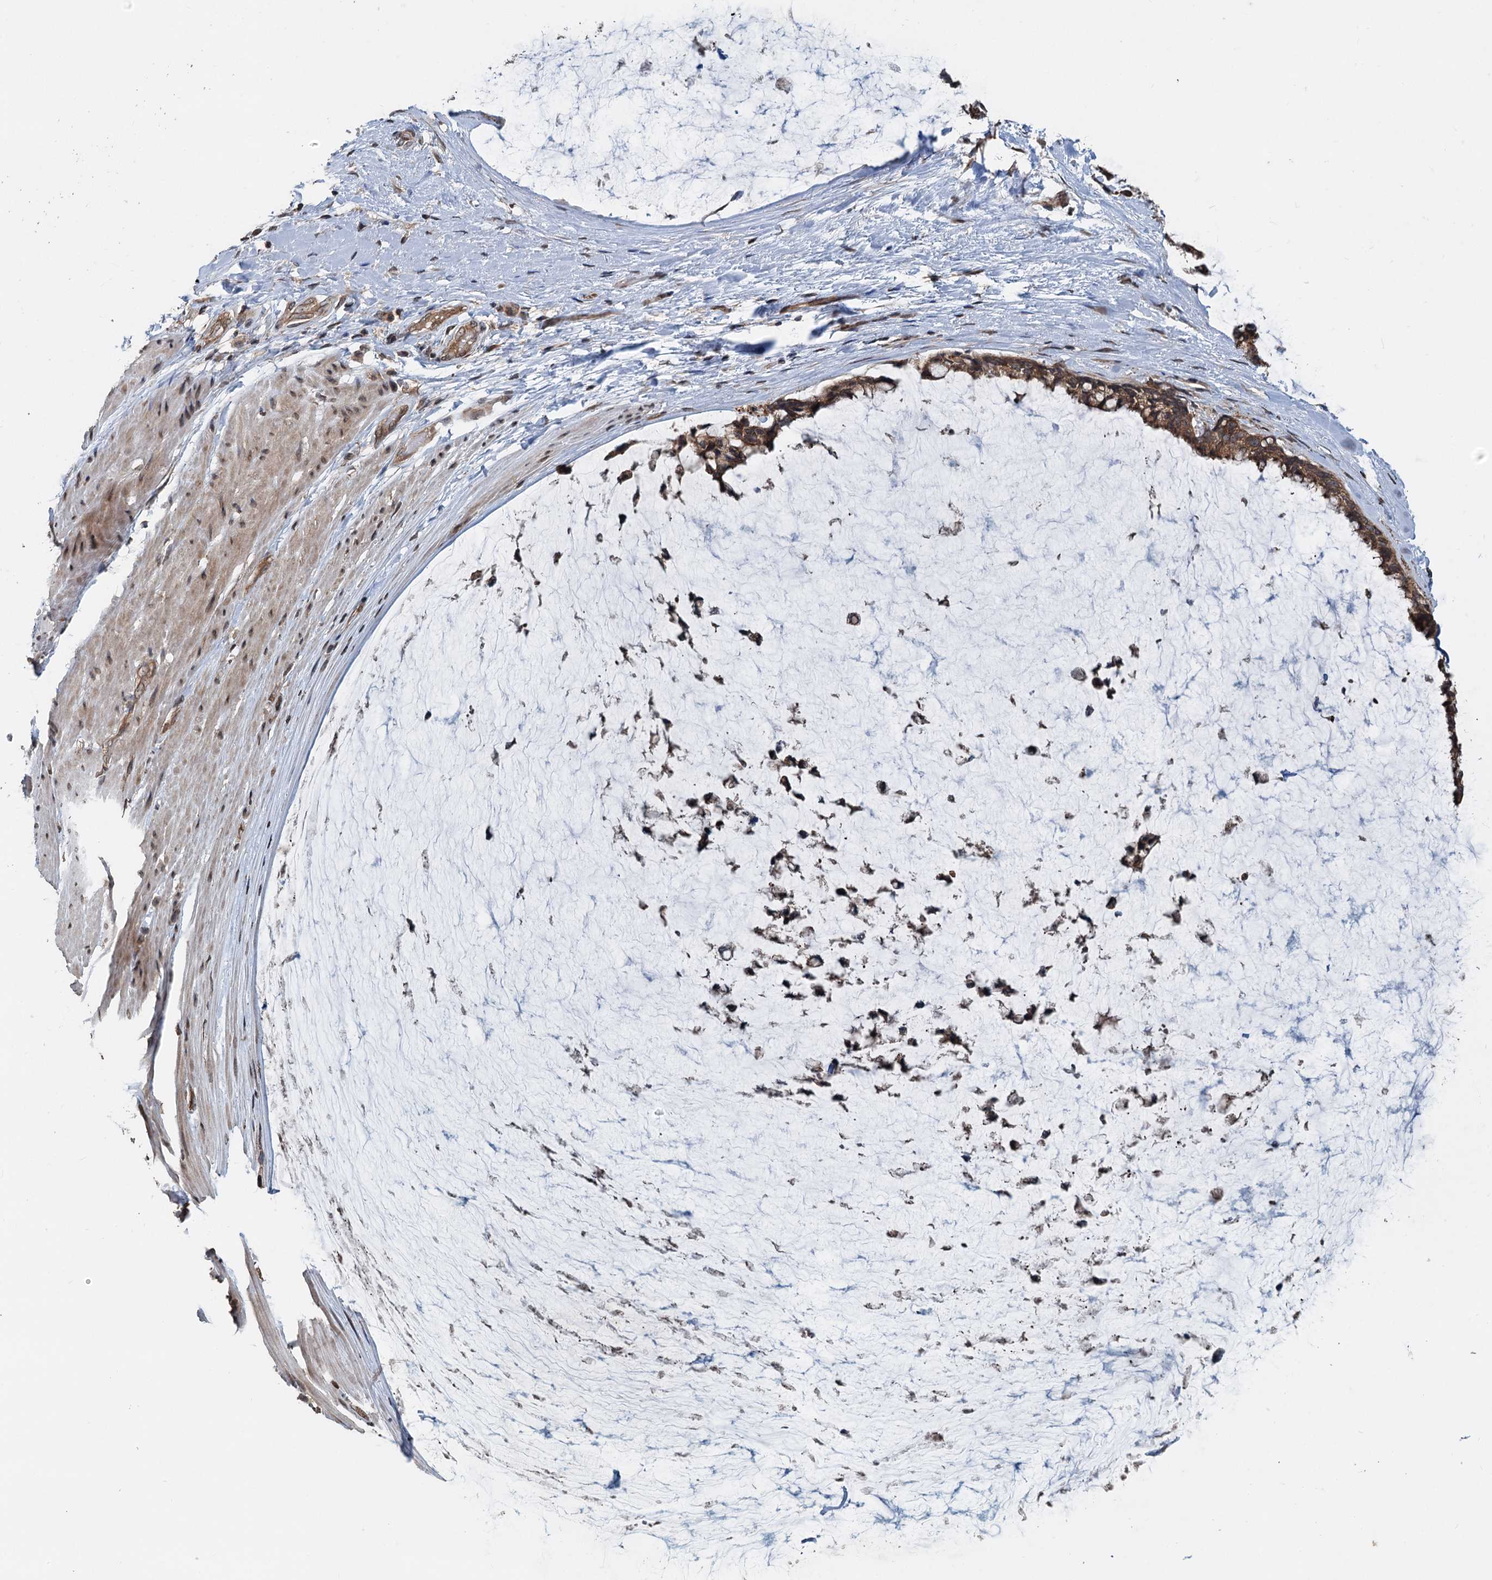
{"staining": {"intensity": "strong", "quantity": ">75%", "location": "cytoplasmic/membranous"}, "tissue": "ovarian cancer", "cell_type": "Tumor cells", "image_type": "cancer", "snomed": [{"axis": "morphology", "description": "Cystadenocarcinoma, mucinous, NOS"}, {"axis": "topography", "description": "Ovary"}], "caption": "A brown stain highlights strong cytoplasmic/membranous expression of a protein in ovarian mucinous cystadenocarcinoma tumor cells. The staining was performed using DAB to visualize the protein expression in brown, while the nuclei were stained in blue with hematoxylin (Magnification: 20x).", "gene": "N4BP2L2", "patient": {"sex": "female", "age": 39}}